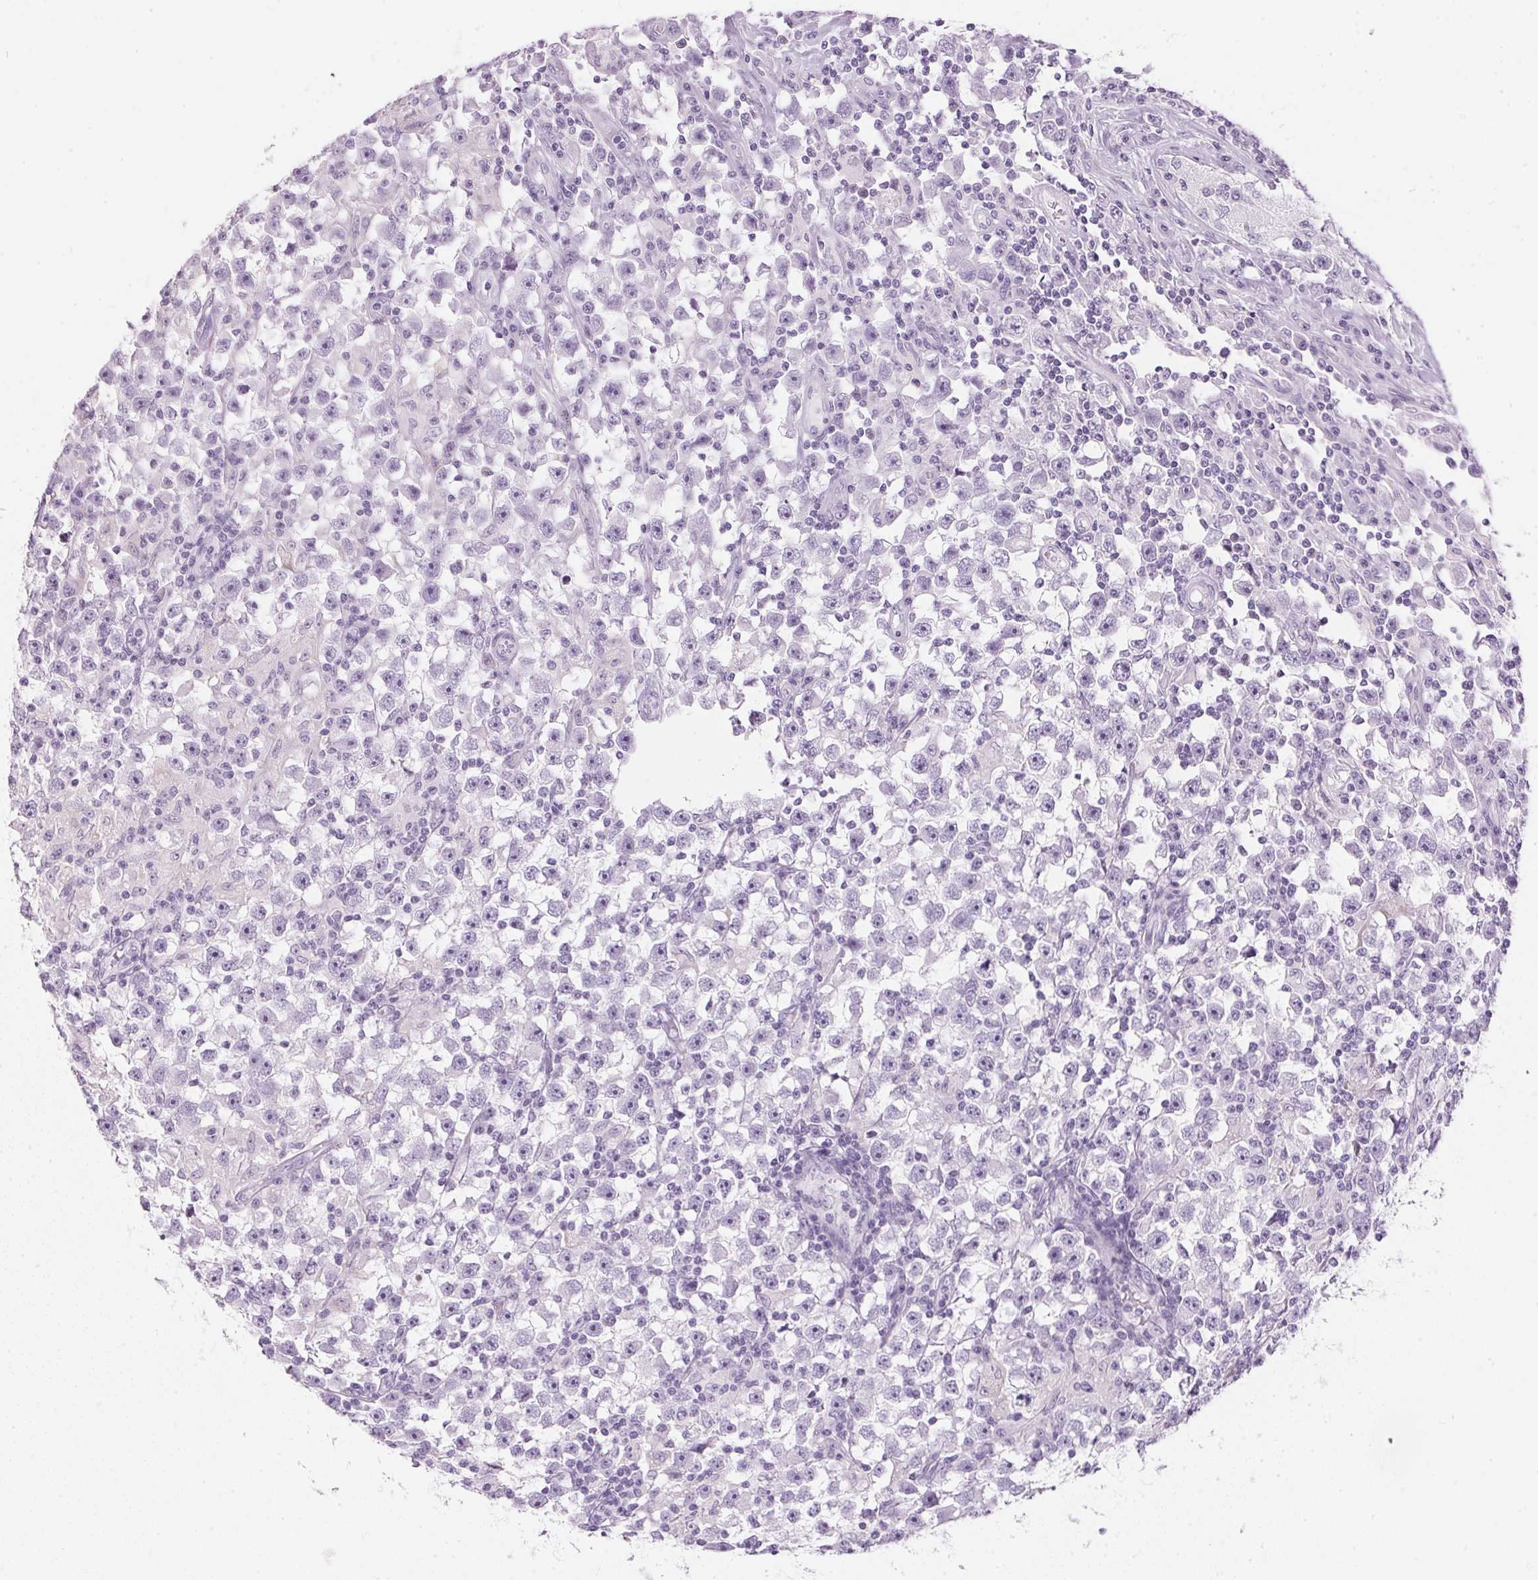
{"staining": {"intensity": "negative", "quantity": "none", "location": "none"}, "tissue": "testis cancer", "cell_type": "Tumor cells", "image_type": "cancer", "snomed": [{"axis": "morphology", "description": "Seminoma, NOS"}, {"axis": "topography", "description": "Testis"}], "caption": "DAB immunohistochemical staining of testis cancer (seminoma) reveals no significant expression in tumor cells.", "gene": "IGFBP1", "patient": {"sex": "male", "age": 33}}